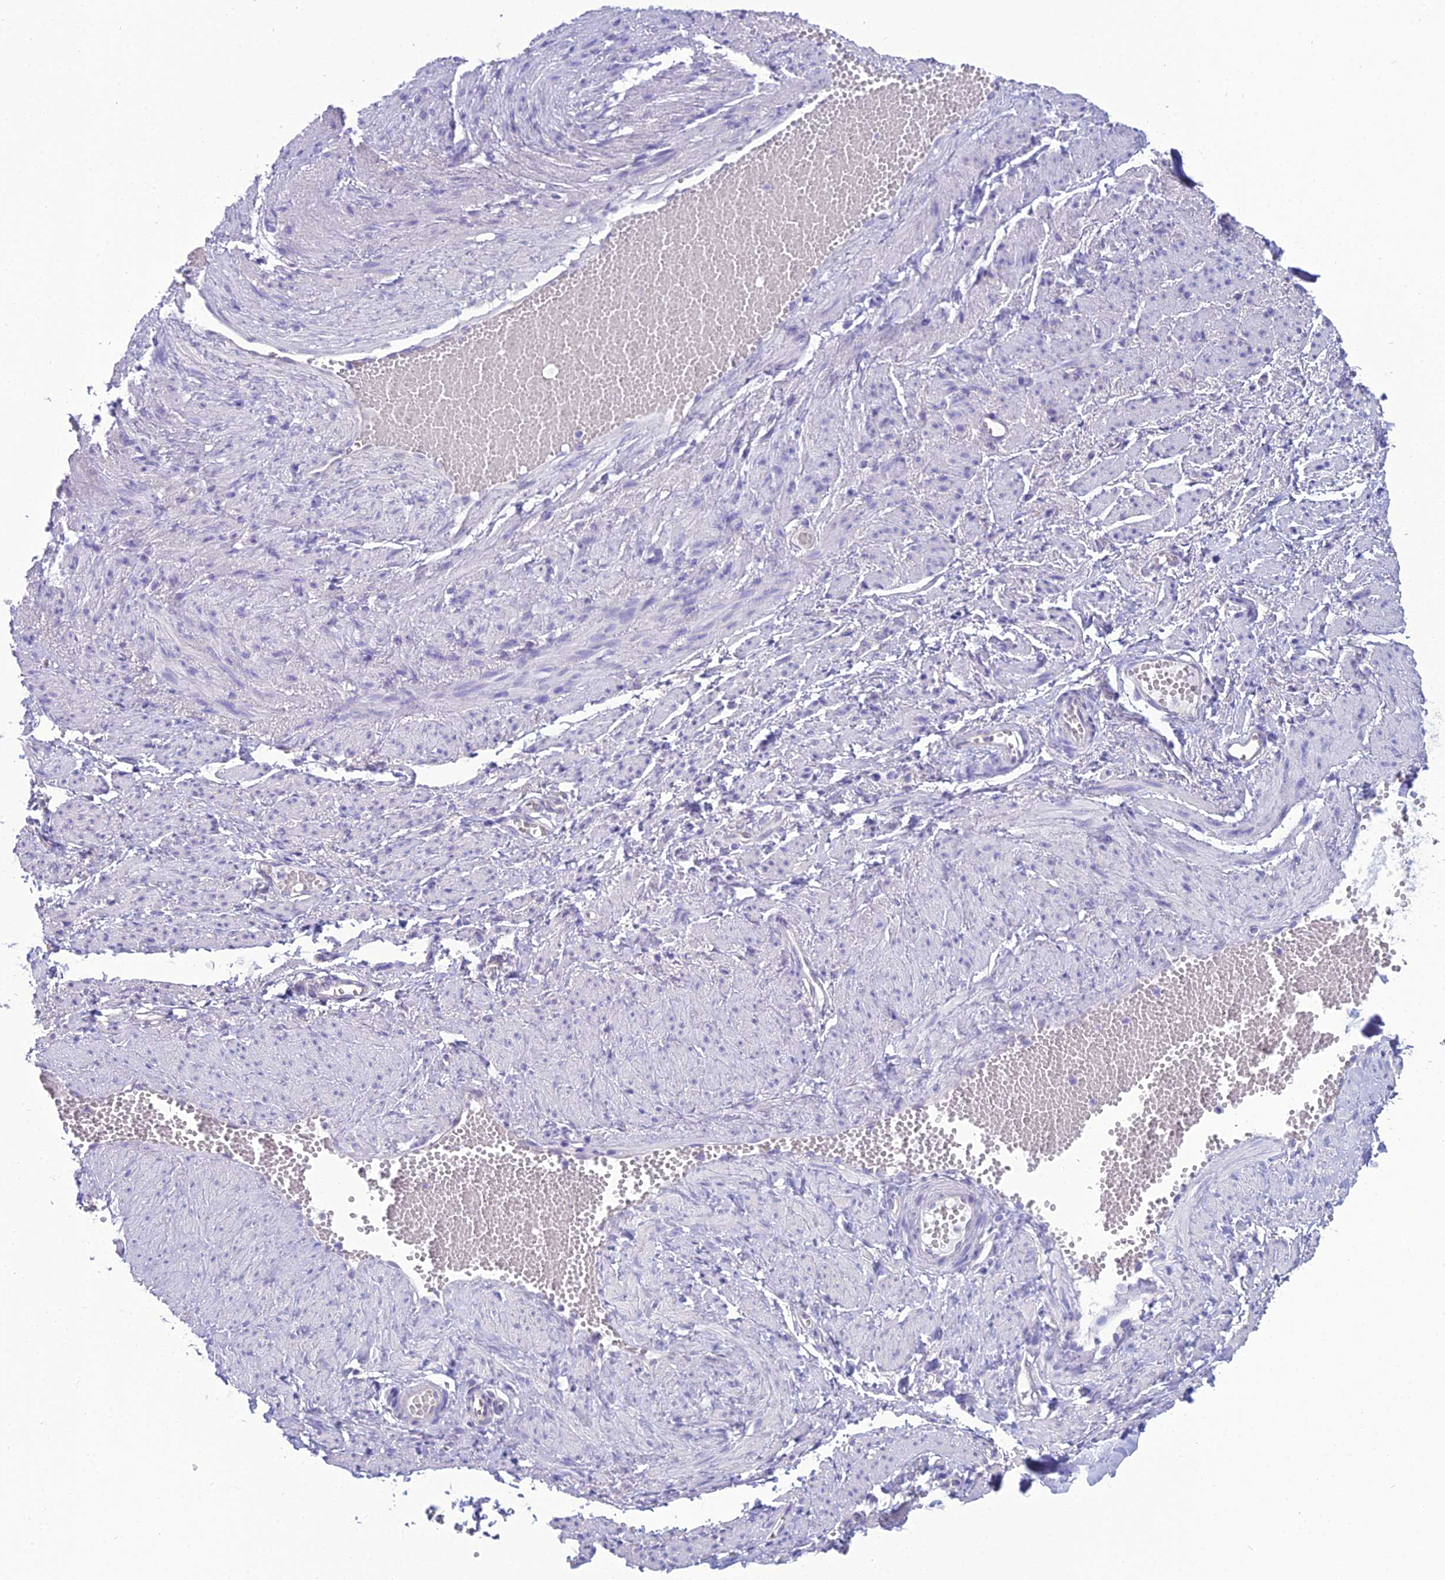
{"staining": {"intensity": "negative", "quantity": "none", "location": "none"}, "tissue": "soft tissue", "cell_type": "Chondrocytes", "image_type": "normal", "snomed": [{"axis": "morphology", "description": "Normal tissue, NOS"}, {"axis": "topography", "description": "Smooth muscle"}, {"axis": "topography", "description": "Peripheral nerve tissue"}], "caption": "This micrograph is of unremarkable soft tissue stained with immunohistochemistry (IHC) to label a protein in brown with the nuclei are counter-stained blue. There is no expression in chondrocytes. Nuclei are stained in blue.", "gene": "GNPNAT1", "patient": {"sex": "female", "age": 39}}